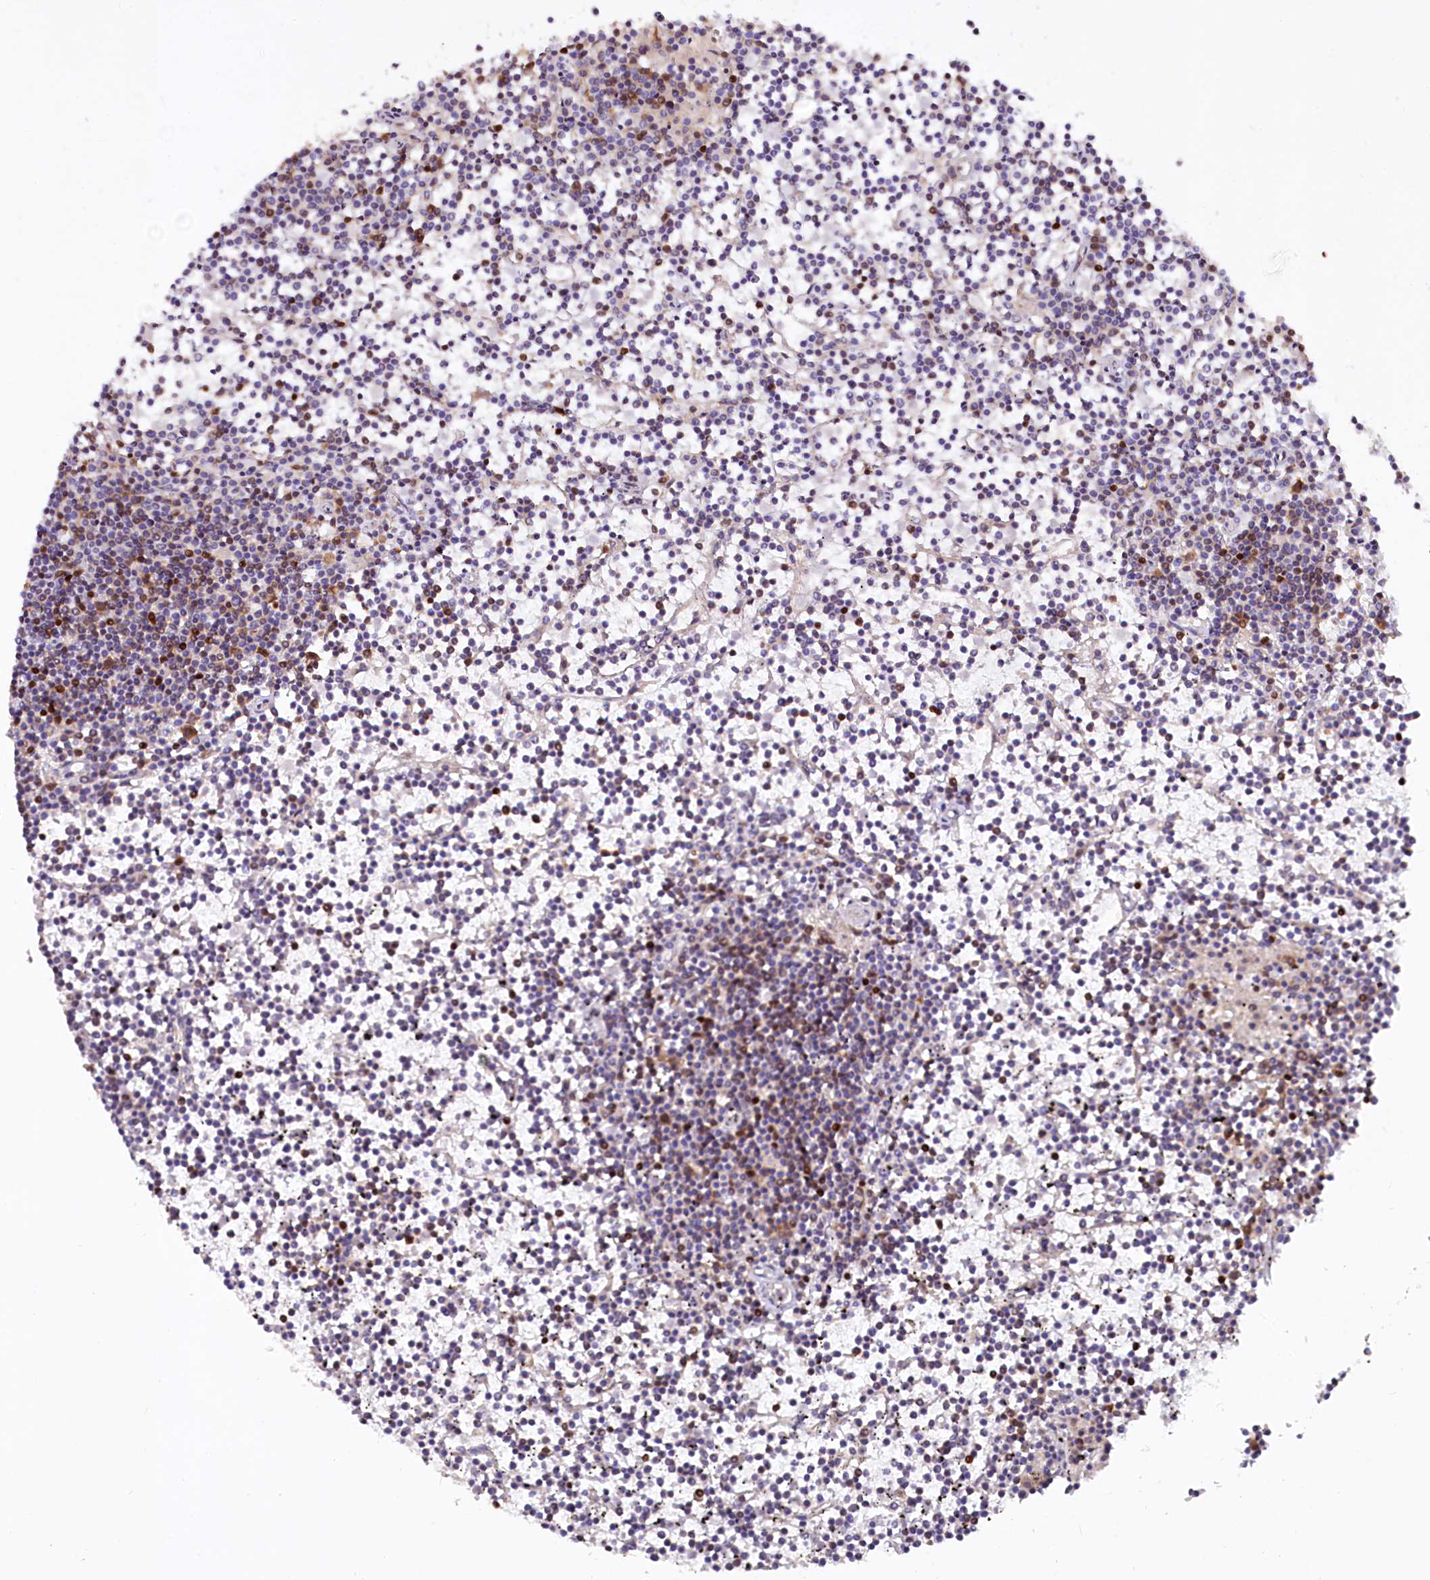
{"staining": {"intensity": "moderate", "quantity": "<25%", "location": "cytoplasmic/membranous,nuclear"}, "tissue": "lymphoma", "cell_type": "Tumor cells", "image_type": "cancer", "snomed": [{"axis": "morphology", "description": "Malignant lymphoma, non-Hodgkin's type, Low grade"}, {"axis": "topography", "description": "Spleen"}], "caption": "Protein staining of malignant lymphoma, non-Hodgkin's type (low-grade) tissue exhibits moderate cytoplasmic/membranous and nuclear expression in approximately <25% of tumor cells.", "gene": "TCOF1", "patient": {"sex": "female", "age": 19}}